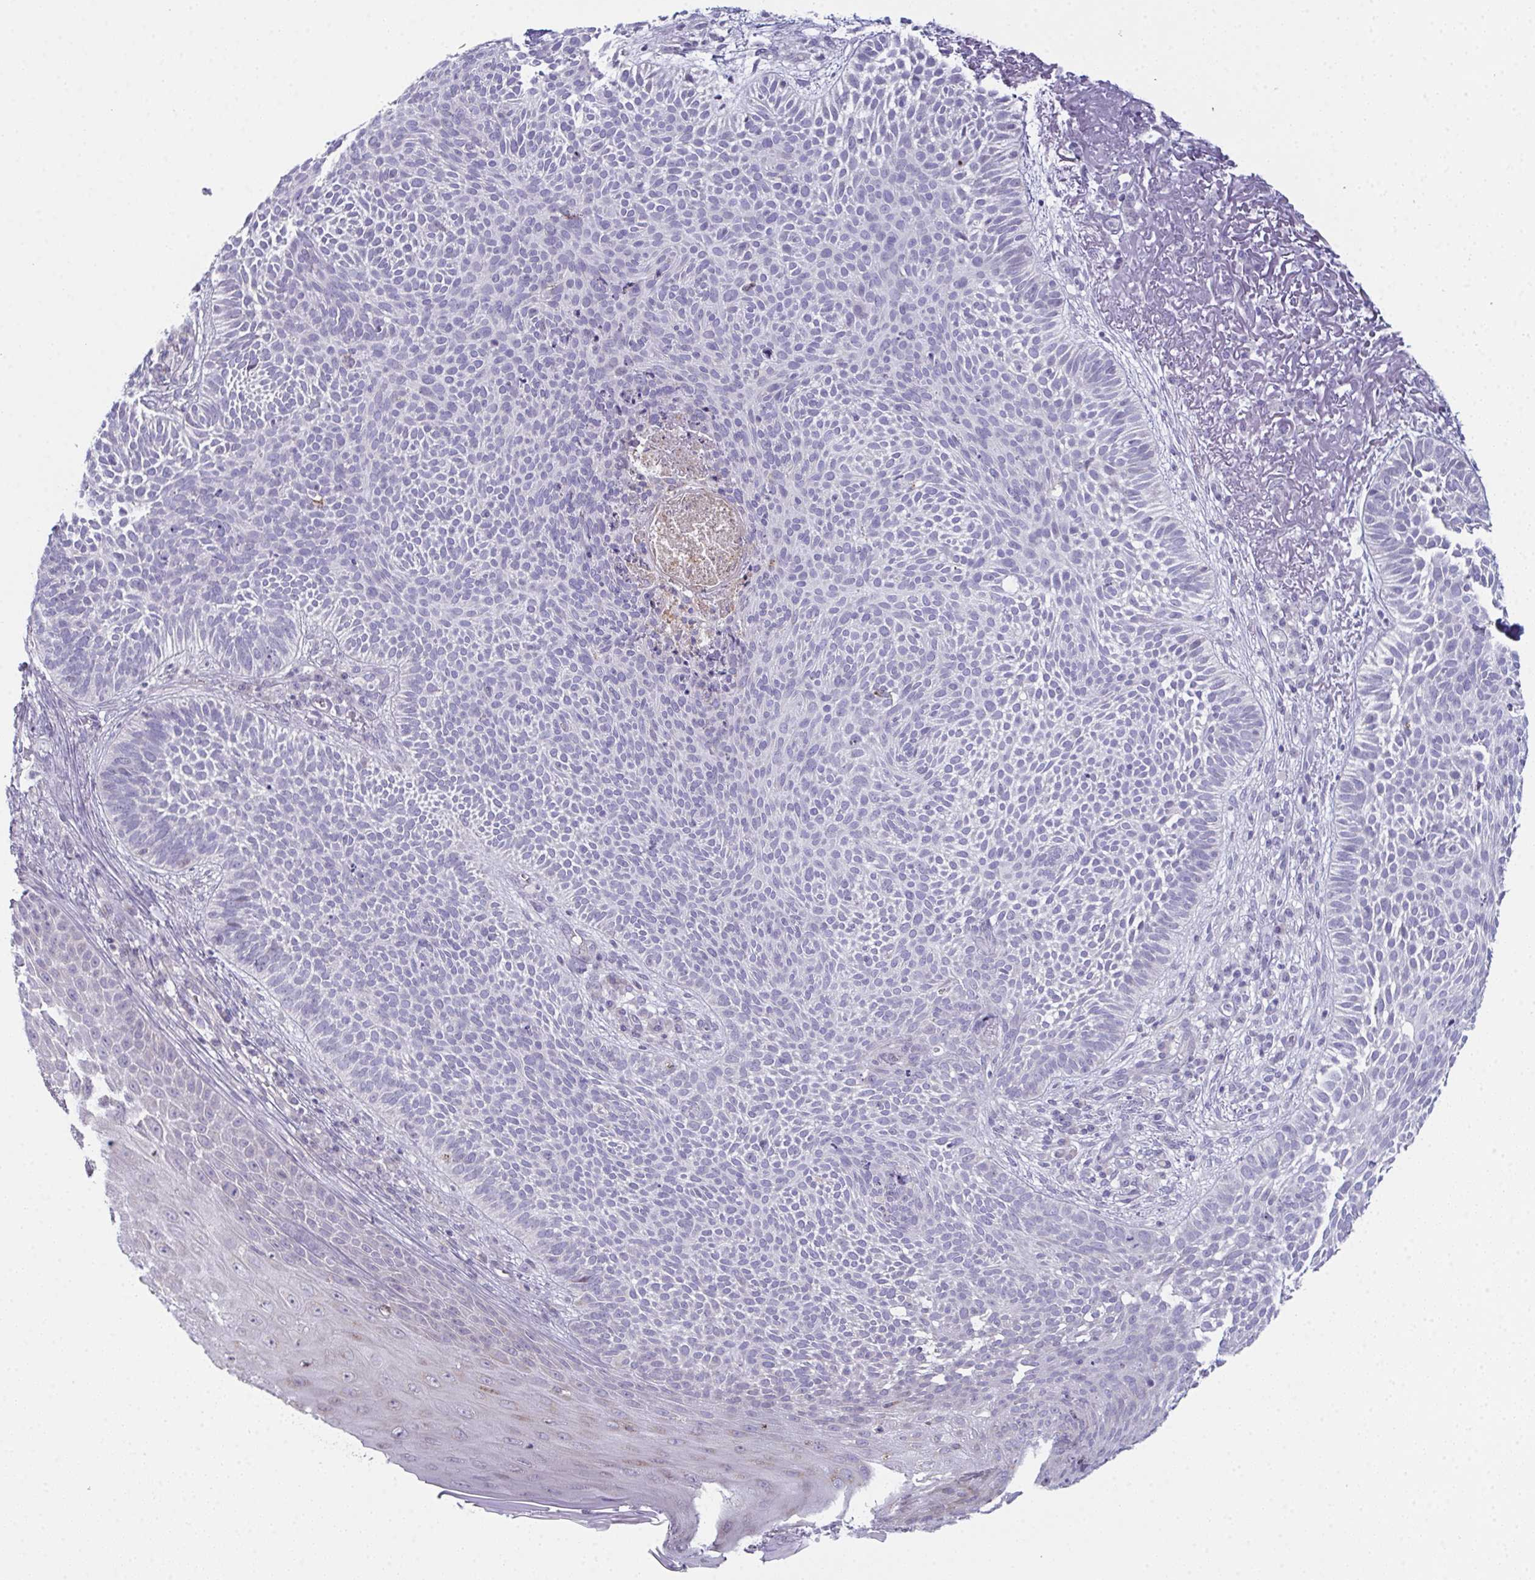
{"staining": {"intensity": "negative", "quantity": "none", "location": "none"}, "tissue": "skin cancer", "cell_type": "Tumor cells", "image_type": "cancer", "snomed": [{"axis": "morphology", "description": "Basal cell carcinoma"}, {"axis": "topography", "description": "Skin"}, {"axis": "topography", "description": "Skin of face"}], "caption": "Tumor cells show no significant protein positivity in skin cancer (basal cell carcinoma). The staining is performed using DAB (3,3'-diaminobenzidine) brown chromogen with nuclei counter-stained in using hematoxylin.", "gene": "TEX19", "patient": {"sex": "female", "age": 82}}